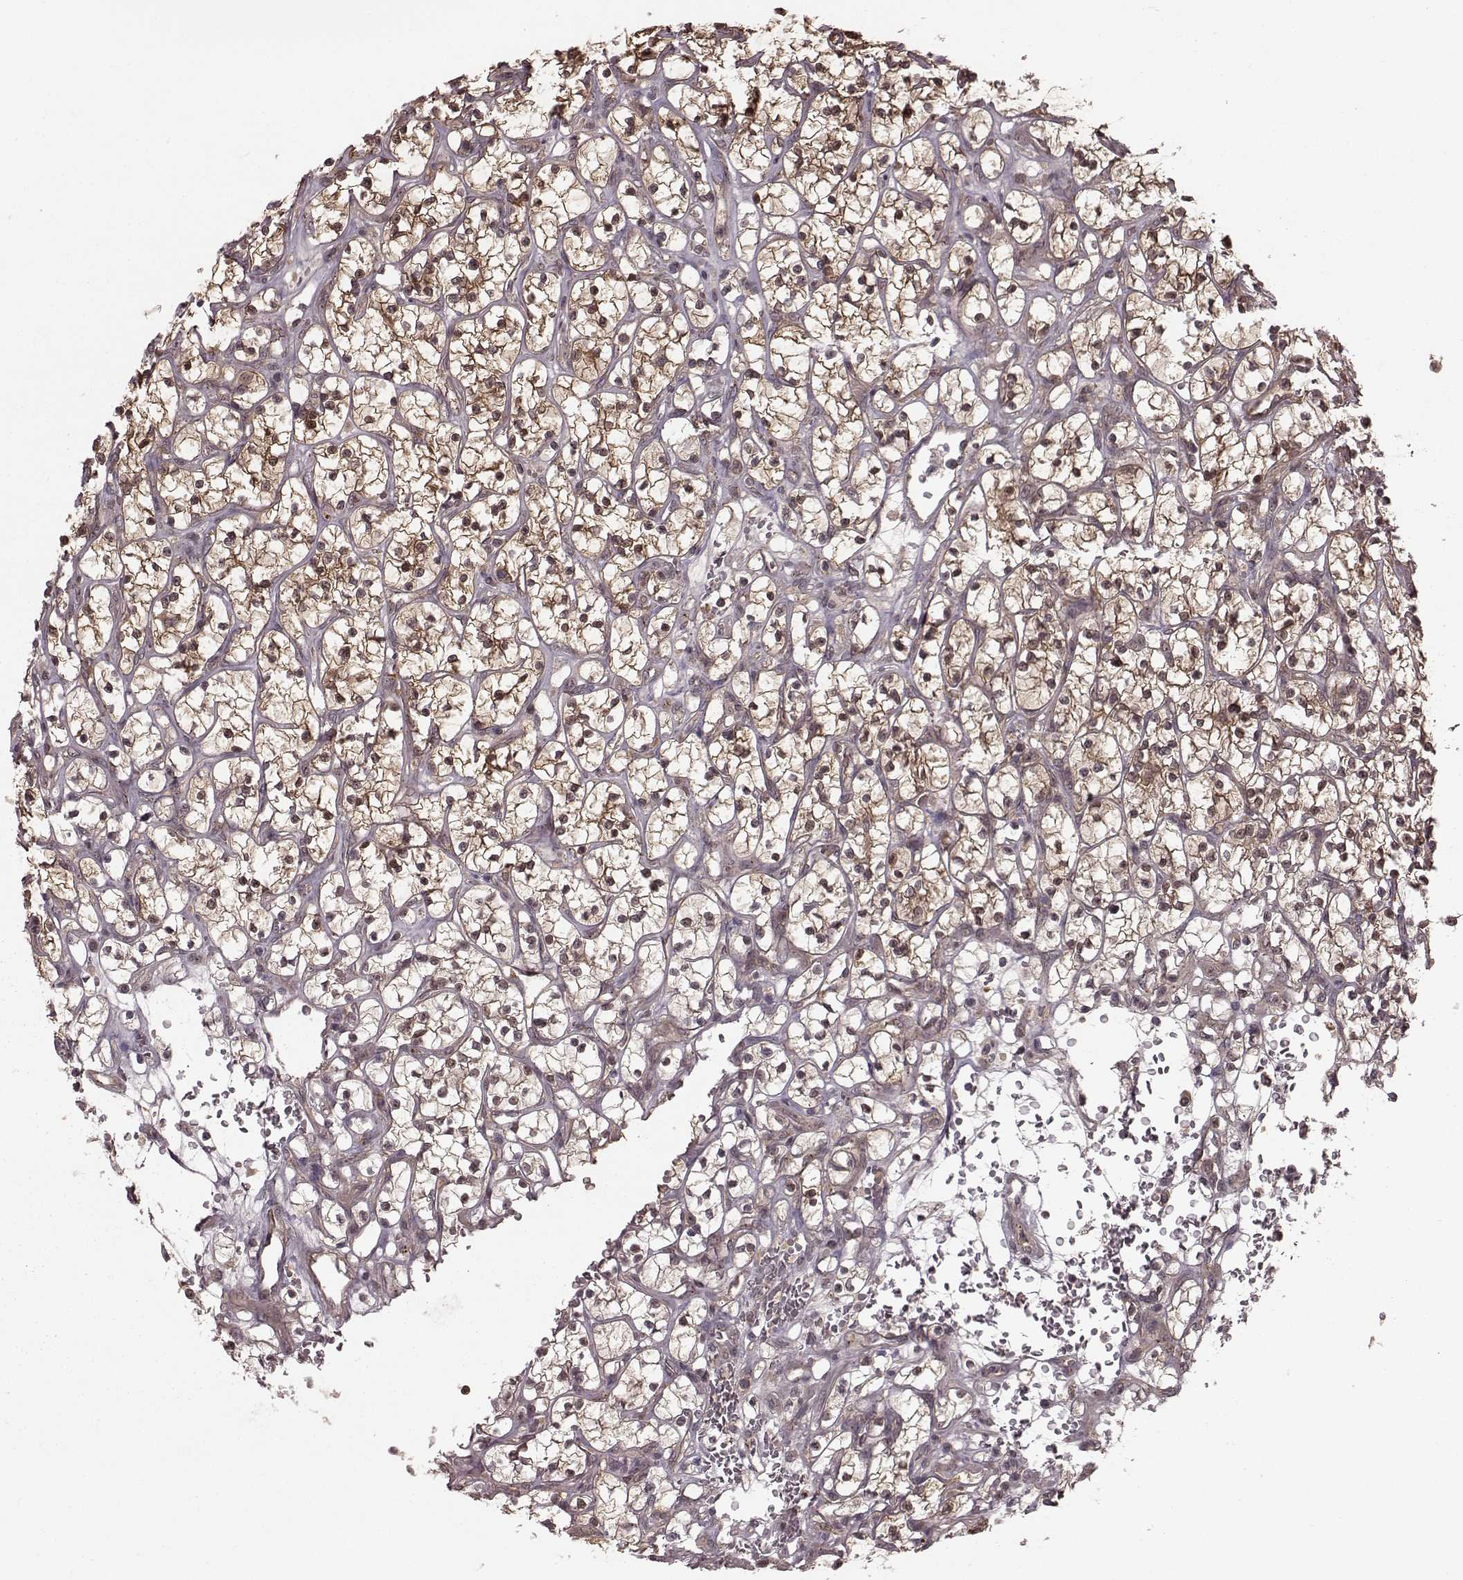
{"staining": {"intensity": "weak", "quantity": "25%-75%", "location": "cytoplasmic/membranous,nuclear"}, "tissue": "renal cancer", "cell_type": "Tumor cells", "image_type": "cancer", "snomed": [{"axis": "morphology", "description": "Adenocarcinoma, NOS"}, {"axis": "topography", "description": "Kidney"}], "caption": "This image exhibits renal cancer (adenocarcinoma) stained with immunohistochemistry to label a protein in brown. The cytoplasmic/membranous and nuclear of tumor cells show weak positivity for the protein. Nuclei are counter-stained blue.", "gene": "GSS", "patient": {"sex": "female", "age": 64}}